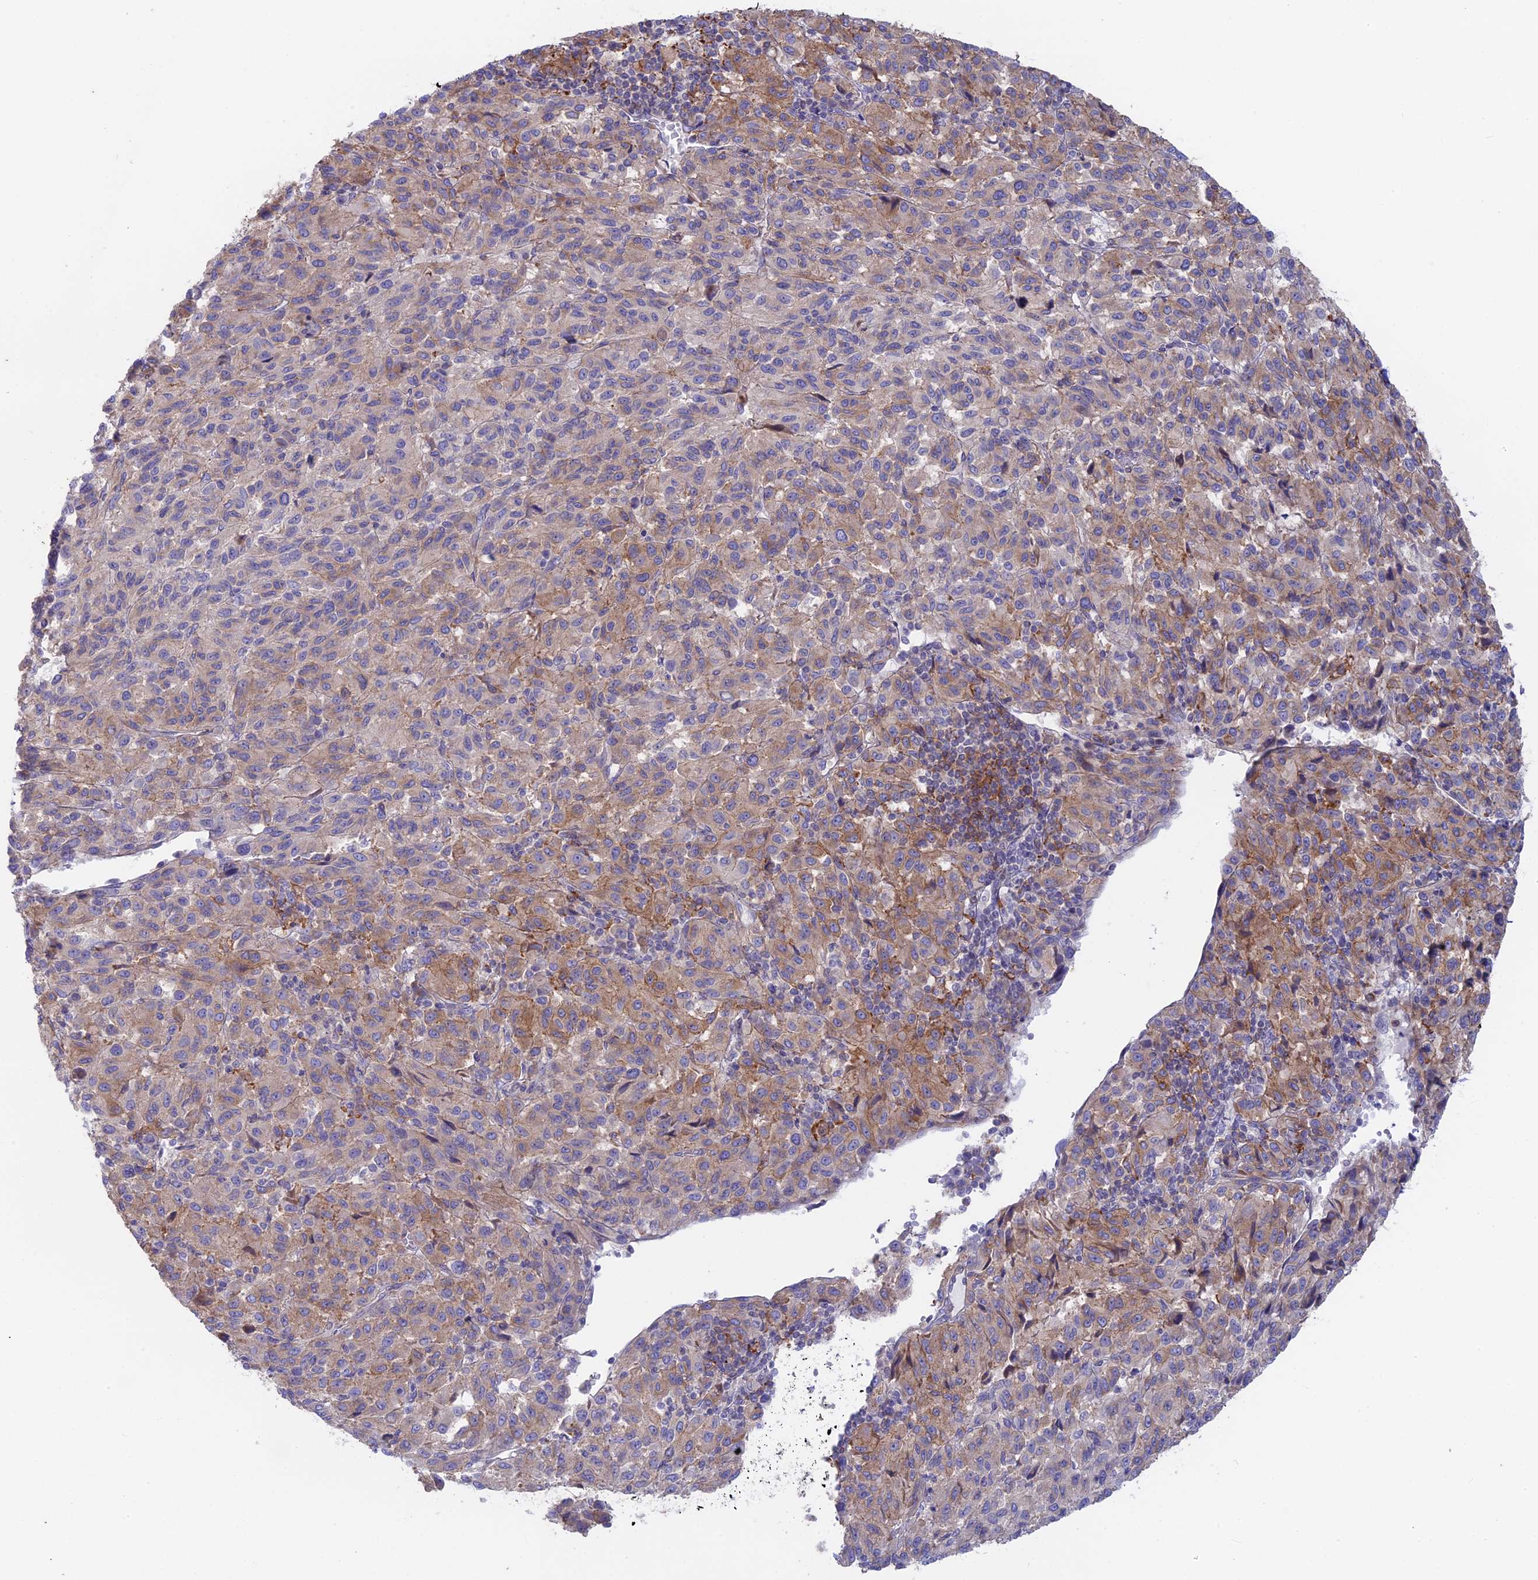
{"staining": {"intensity": "weak", "quantity": "25%-75%", "location": "cytoplasmic/membranous"}, "tissue": "melanoma", "cell_type": "Tumor cells", "image_type": "cancer", "snomed": [{"axis": "morphology", "description": "Malignant melanoma, Metastatic site"}, {"axis": "topography", "description": "Lung"}], "caption": "Protein expression analysis of human malignant melanoma (metastatic site) reveals weak cytoplasmic/membranous positivity in approximately 25%-75% of tumor cells. The protein of interest is stained brown, and the nuclei are stained in blue (DAB IHC with brightfield microscopy, high magnification).", "gene": "MYO5B", "patient": {"sex": "male", "age": 64}}